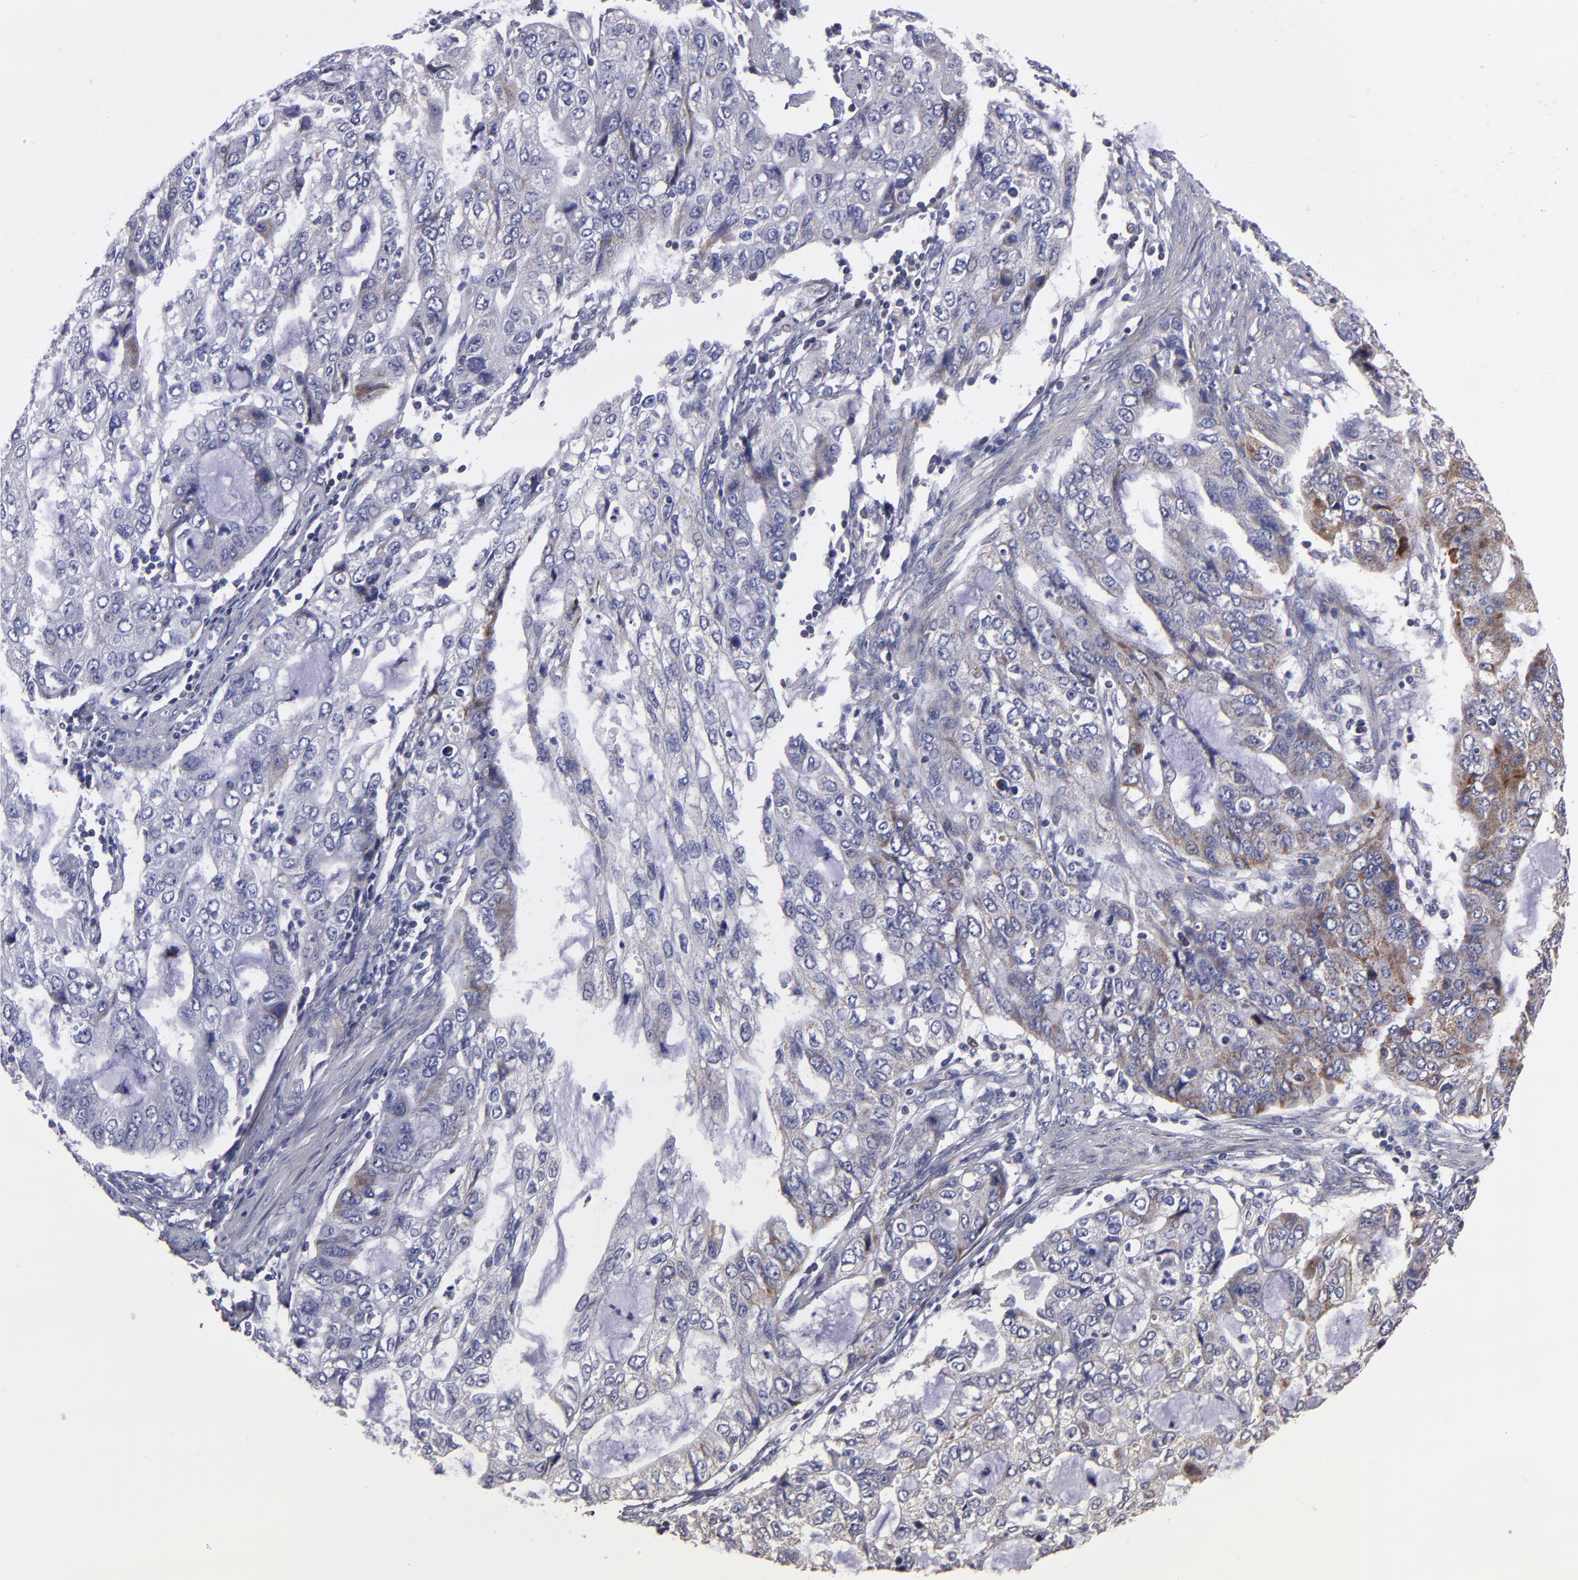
{"staining": {"intensity": "weak", "quantity": "25%-75%", "location": "cytoplasmic/membranous"}, "tissue": "stomach cancer", "cell_type": "Tumor cells", "image_type": "cancer", "snomed": [{"axis": "morphology", "description": "Adenocarcinoma, NOS"}, {"axis": "topography", "description": "Stomach, upper"}], "caption": "This image exhibits immunohistochemistry (IHC) staining of human adenocarcinoma (stomach), with low weak cytoplasmic/membranous positivity in approximately 25%-75% of tumor cells.", "gene": "CLTA", "patient": {"sex": "female", "age": 52}}